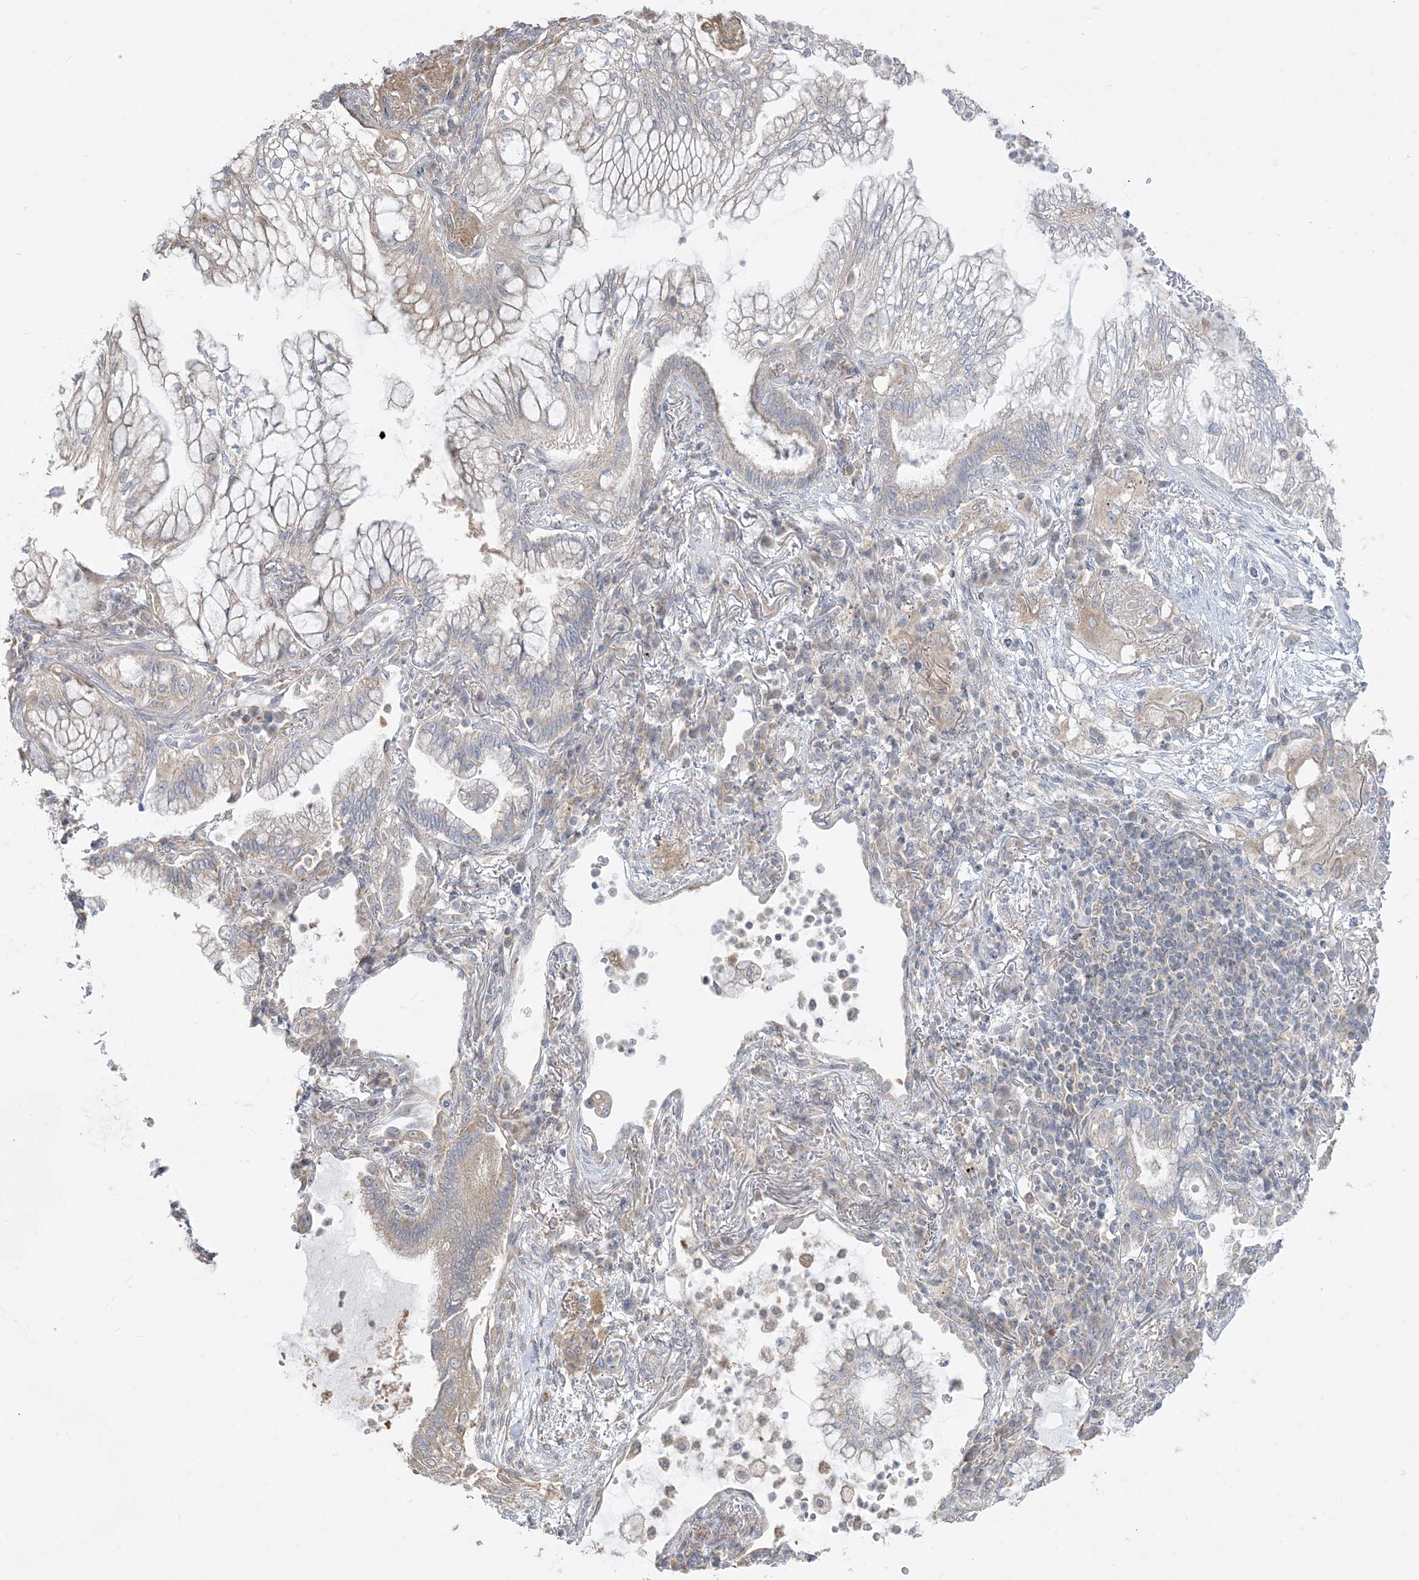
{"staining": {"intensity": "weak", "quantity": "<25%", "location": "cytoplasmic/membranous"}, "tissue": "lung cancer", "cell_type": "Tumor cells", "image_type": "cancer", "snomed": [{"axis": "morphology", "description": "Adenocarcinoma, NOS"}, {"axis": "topography", "description": "Lung"}], "caption": "DAB immunohistochemical staining of human adenocarcinoma (lung) displays no significant positivity in tumor cells.", "gene": "ZC3H6", "patient": {"sex": "female", "age": 70}}